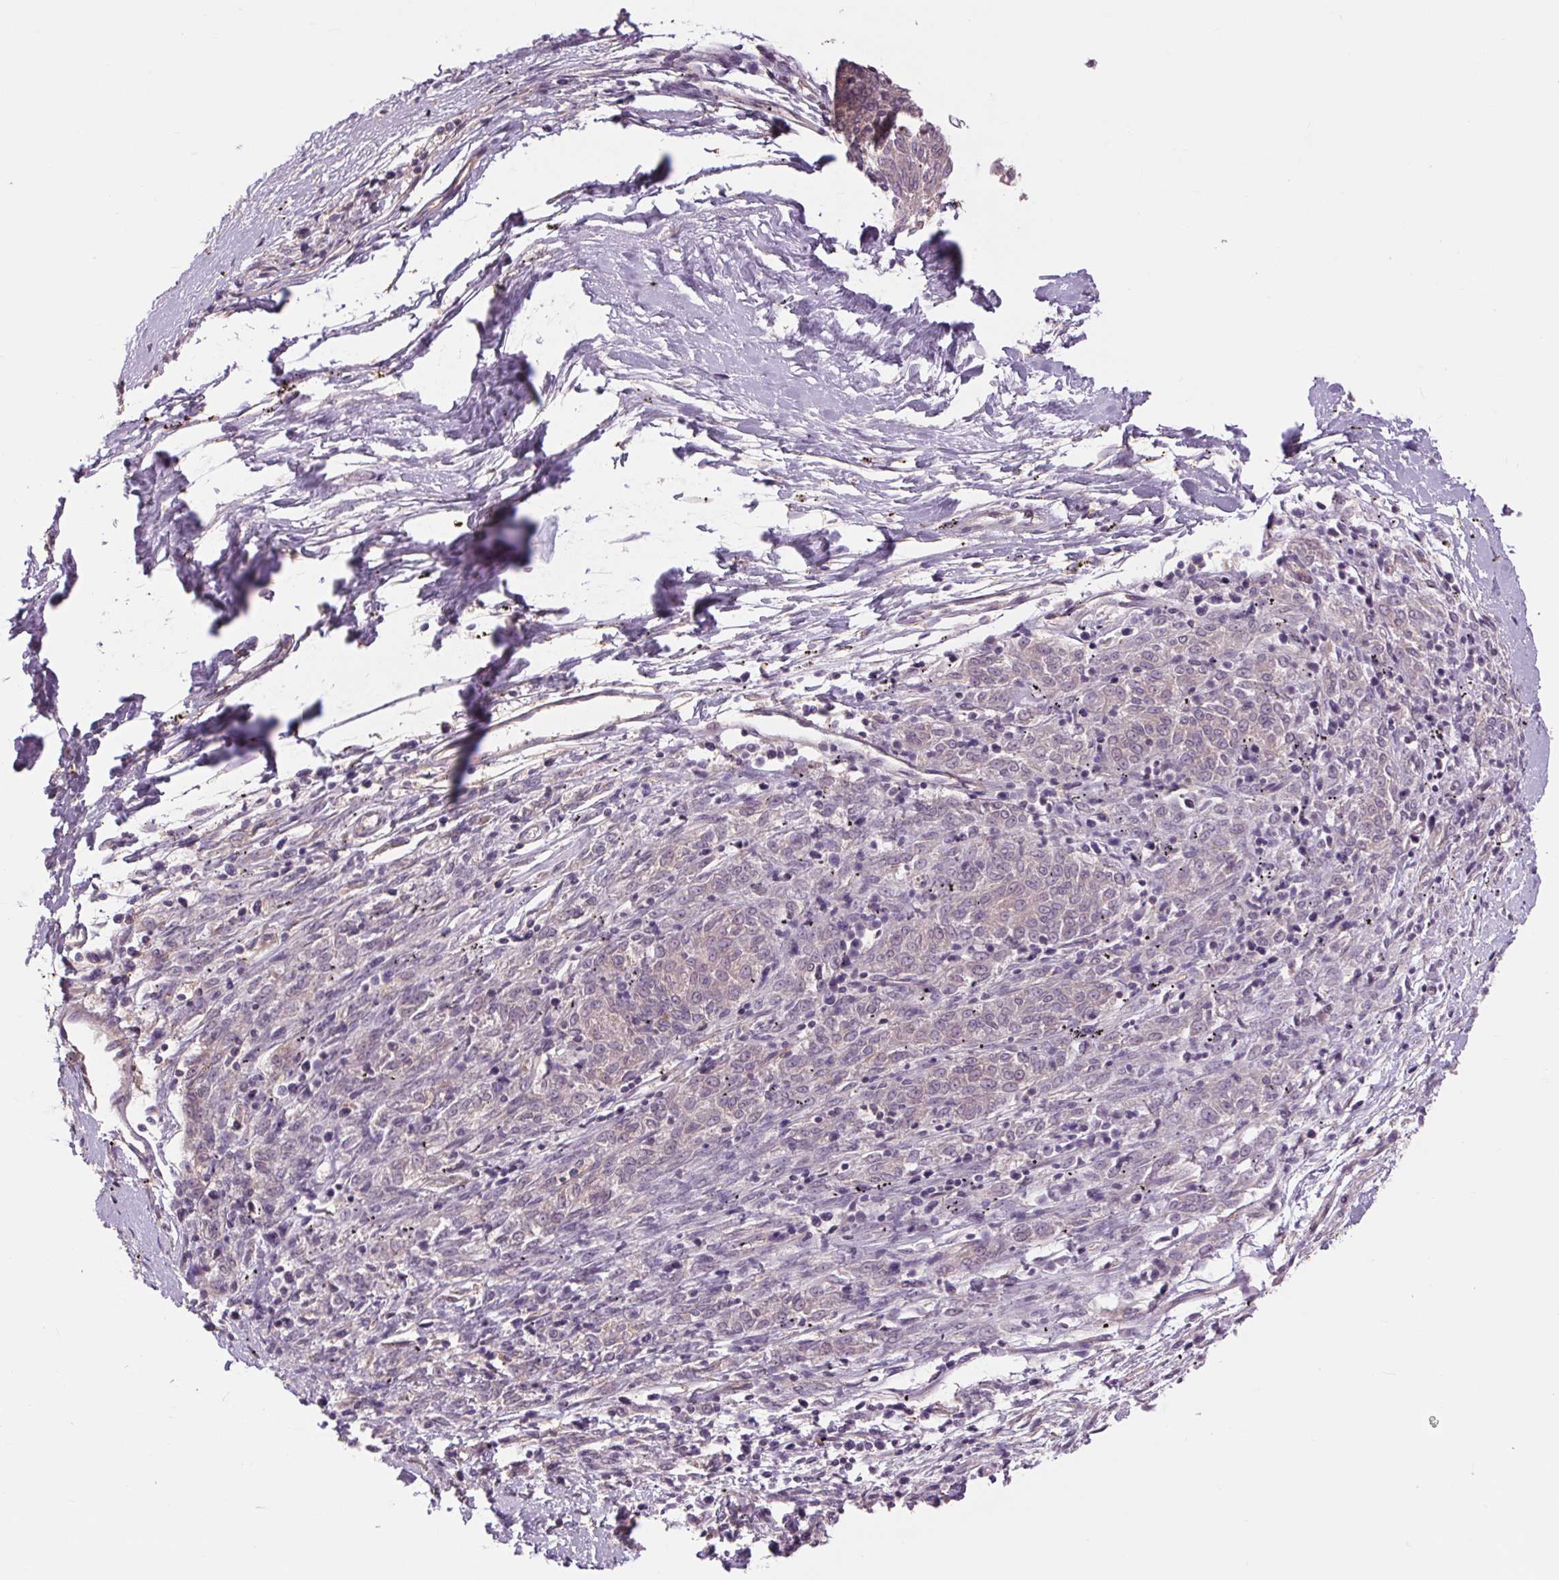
{"staining": {"intensity": "negative", "quantity": "none", "location": "none"}, "tissue": "melanoma", "cell_type": "Tumor cells", "image_type": "cancer", "snomed": [{"axis": "morphology", "description": "Malignant melanoma, NOS"}, {"axis": "topography", "description": "Skin"}], "caption": "The immunohistochemistry image has no significant expression in tumor cells of malignant melanoma tissue.", "gene": "SH3RF2", "patient": {"sex": "female", "age": 72}}